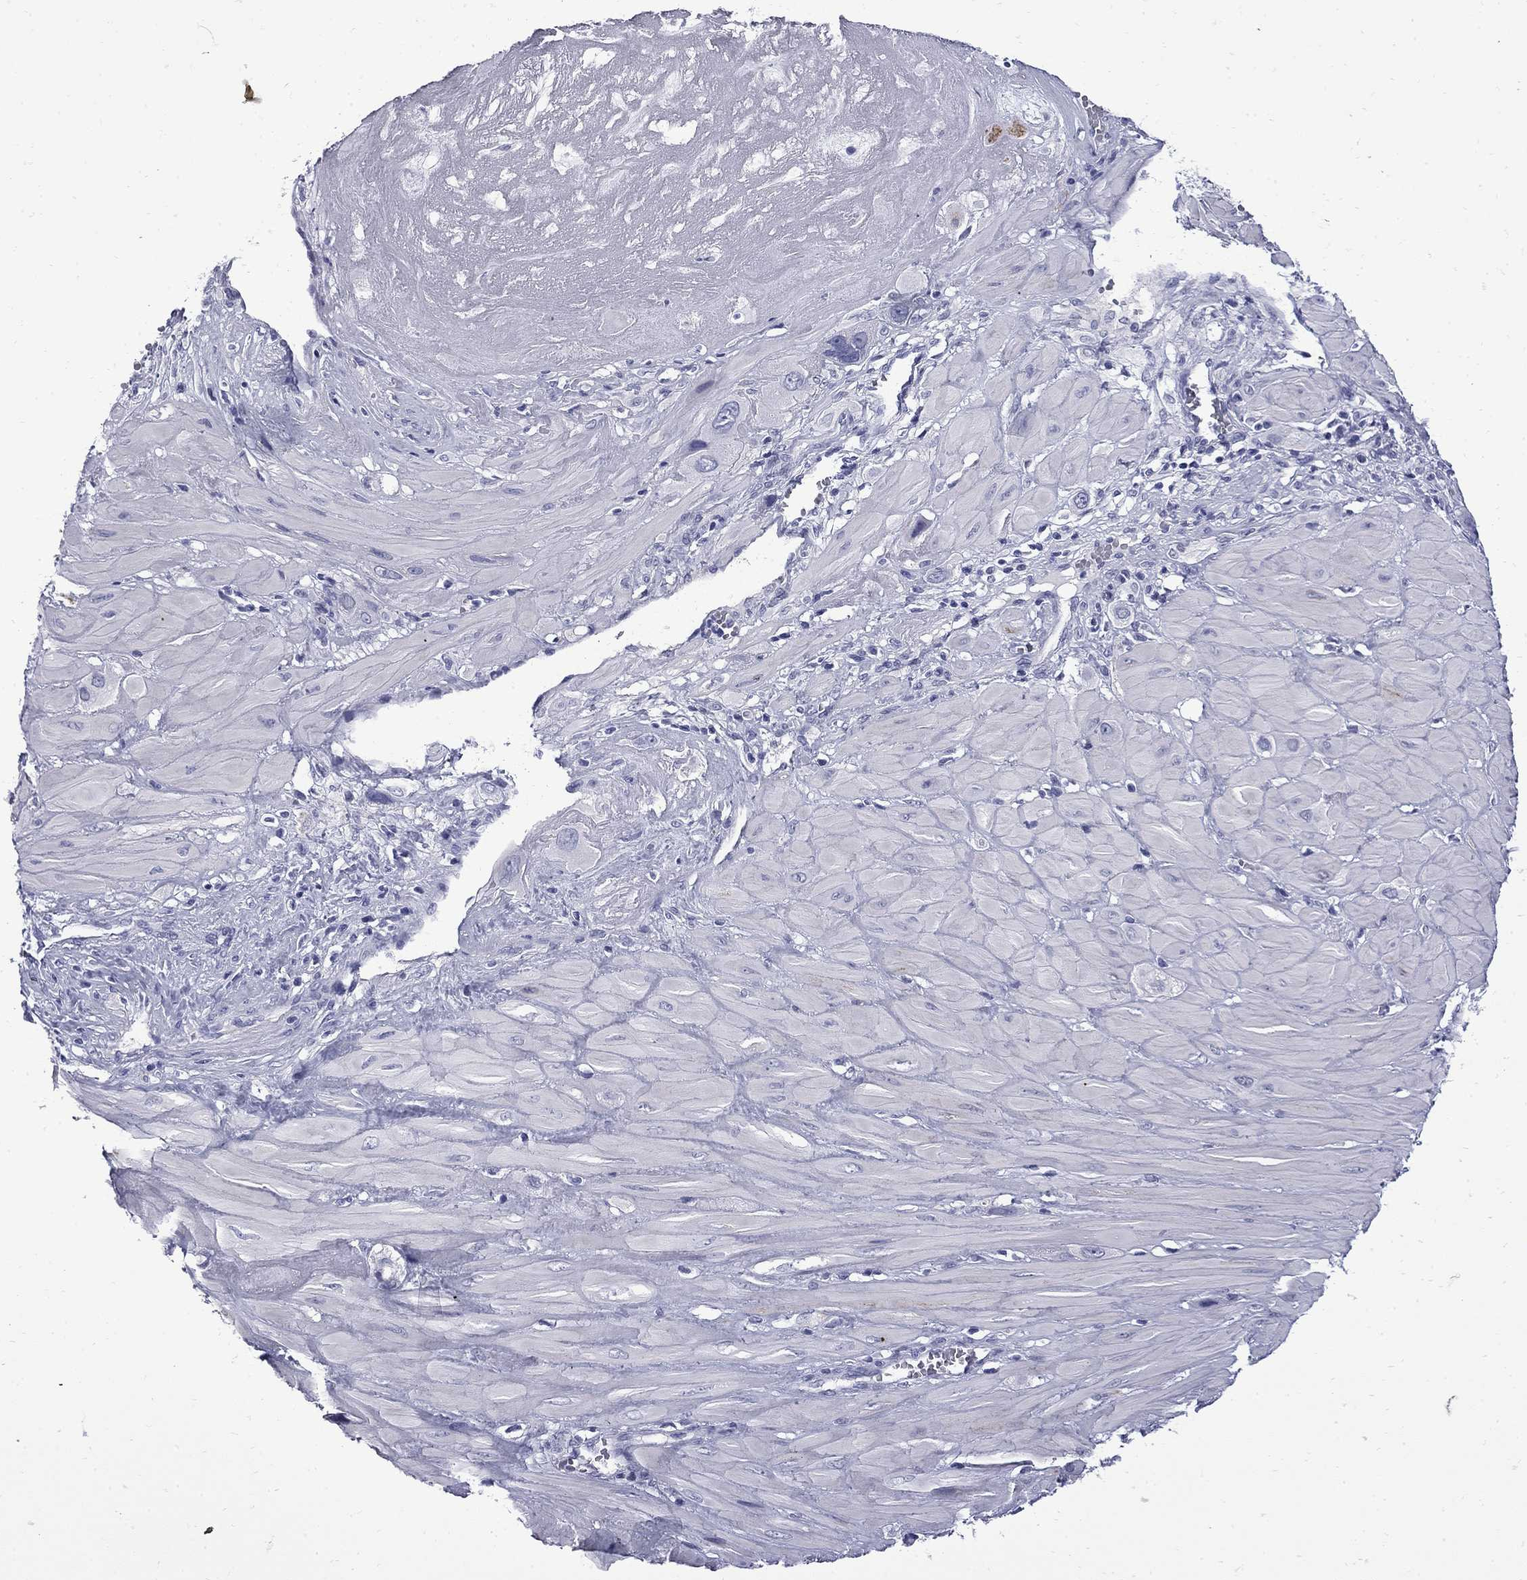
{"staining": {"intensity": "negative", "quantity": "none", "location": "none"}, "tissue": "cervical cancer", "cell_type": "Tumor cells", "image_type": "cancer", "snomed": [{"axis": "morphology", "description": "Squamous cell carcinoma, NOS"}, {"axis": "topography", "description": "Cervix"}], "caption": "Tumor cells show no significant protein staining in cervical cancer.", "gene": "MGARP", "patient": {"sex": "female", "age": 34}}